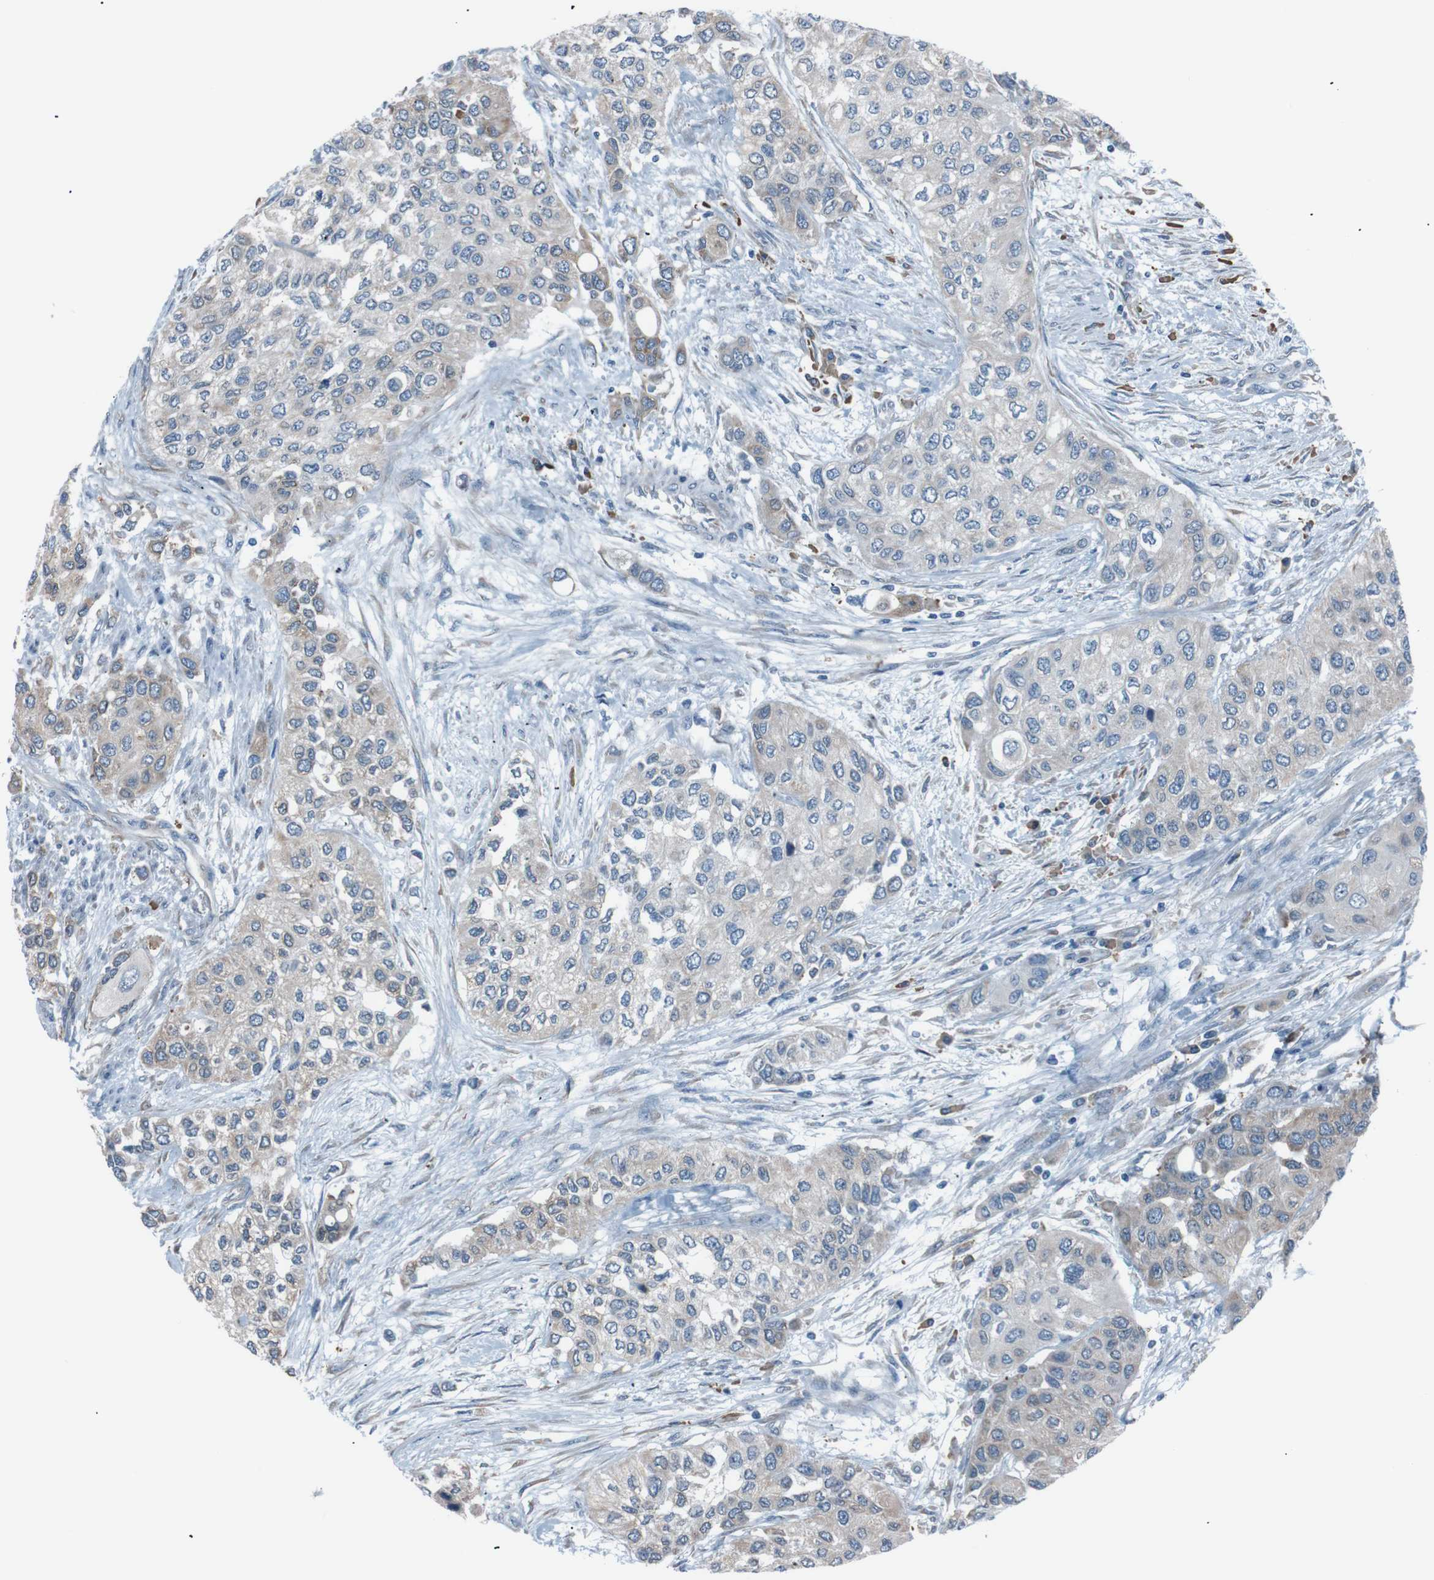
{"staining": {"intensity": "weak", "quantity": "25%-75%", "location": "cytoplasmic/membranous"}, "tissue": "urothelial cancer", "cell_type": "Tumor cells", "image_type": "cancer", "snomed": [{"axis": "morphology", "description": "Urothelial carcinoma, High grade"}, {"axis": "topography", "description": "Urinary bladder"}], "caption": "High-grade urothelial carcinoma stained for a protein (brown) exhibits weak cytoplasmic/membranous positive expression in about 25%-75% of tumor cells.", "gene": "SIGMAR1", "patient": {"sex": "female", "age": 56}}